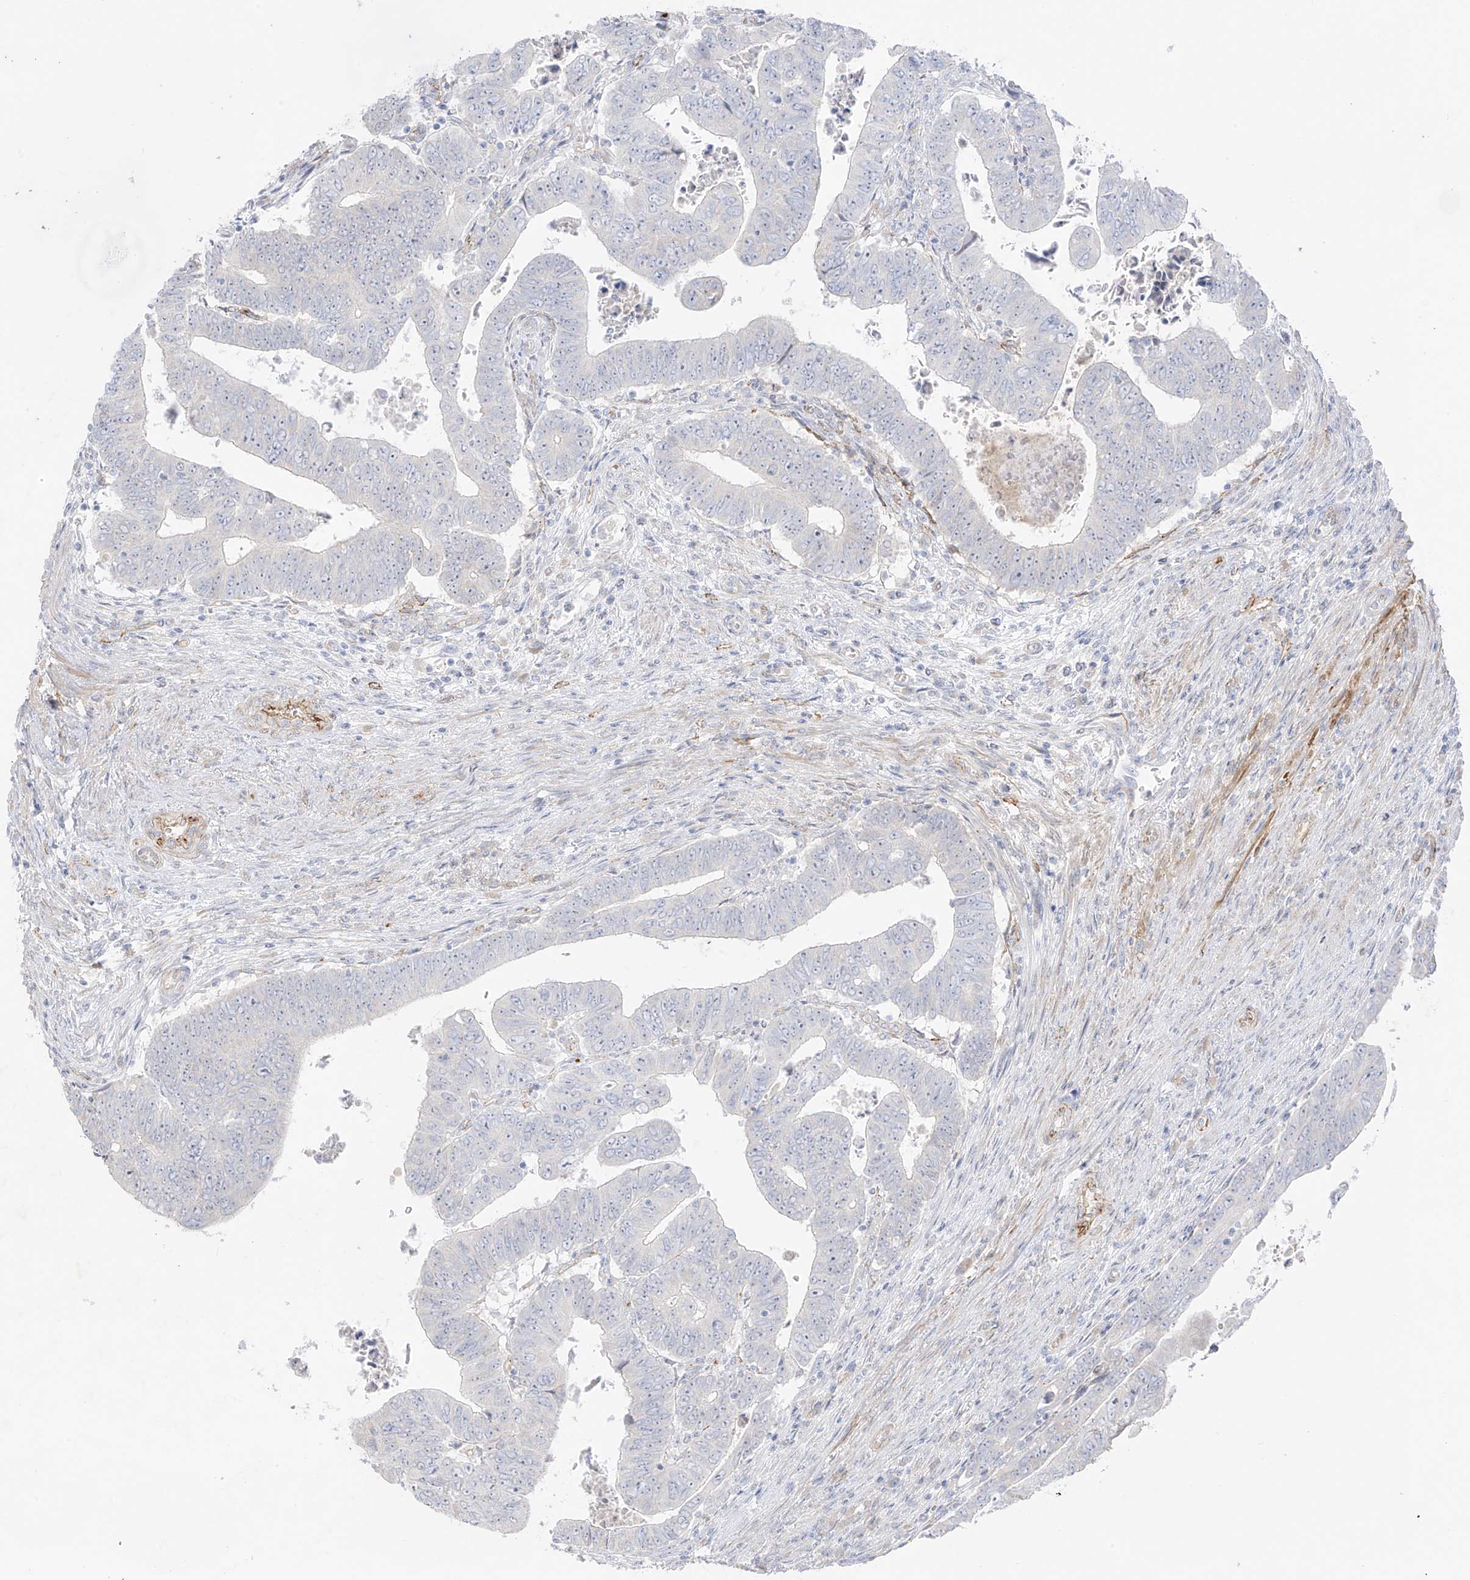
{"staining": {"intensity": "negative", "quantity": "none", "location": "none"}, "tissue": "colorectal cancer", "cell_type": "Tumor cells", "image_type": "cancer", "snomed": [{"axis": "morphology", "description": "Normal tissue, NOS"}, {"axis": "morphology", "description": "Adenocarcinoma, NOS"}, {"axis": "topography", "description": "Rectum"}], "caption": "Photomicrograph shows no protein expression in tumor cells of colorectal cancer tissue.", "gene": "C11orf87", "patient": {"sex": "female", "age": 65}}